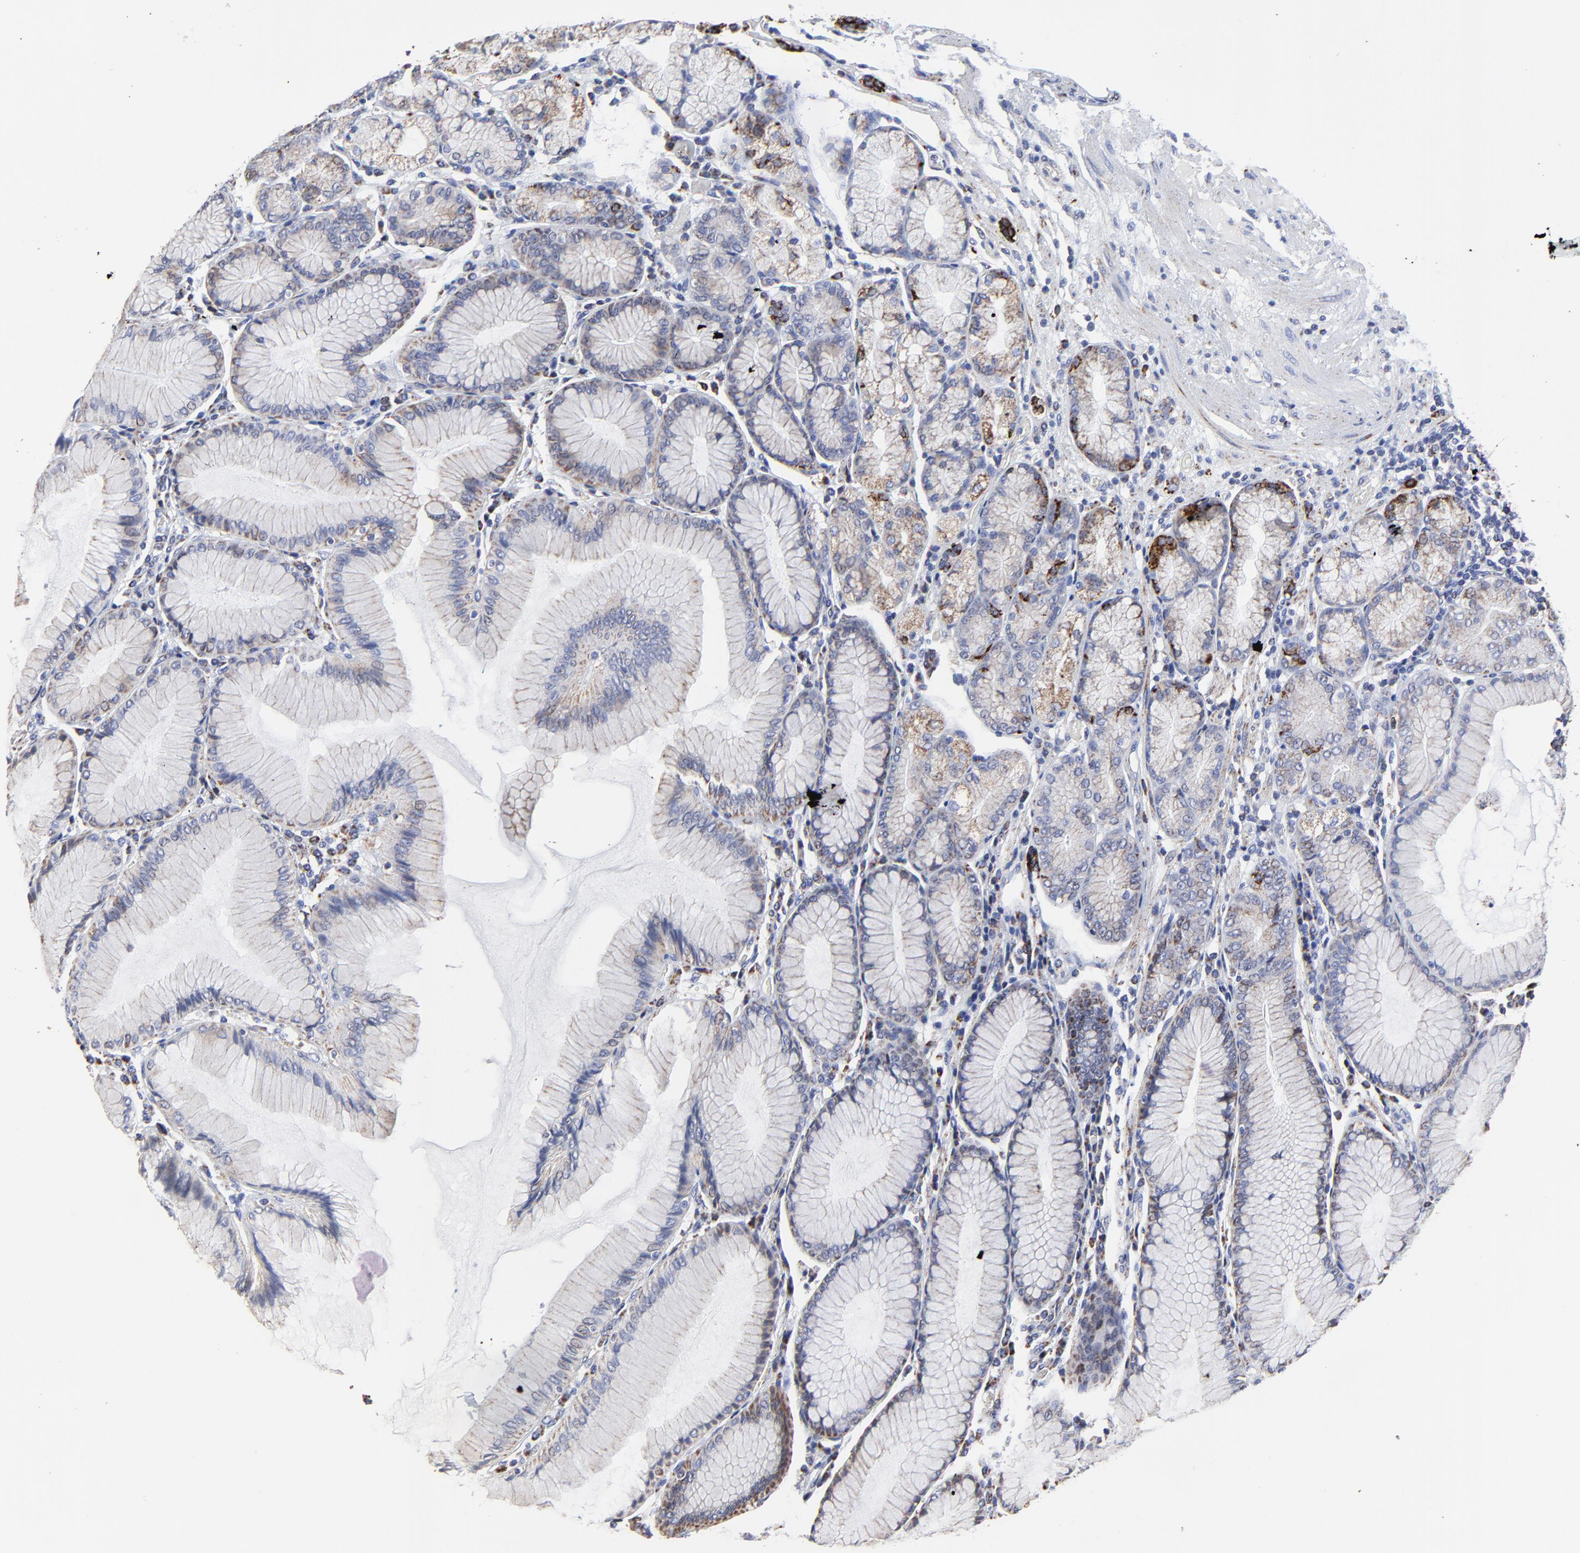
{"staining": {"intensity": "moderate", "quantity": "<25%", "location": "cytoplasmic/membranous"}, "tissue": "stomach", "cell_type": "Glandular cells", "image_type": "normal", "snomed": [{"axis": "morphology", "description": "Normal tissue, NOS"}, {"axis": "topography", "description": "Stomach, lower"}], "caption": "Immunohistochemistry (IHC) micrograph of normal stomach: human stomach stained using IHC exhibits low levels of moderate protein expression localized specifically in the cytoplasmic/membranous of glandular cells, appearing as a cytoplasmic/membranous brown color.", "gene": "PINK1", "patient": {"sex": "female", "age": 93}}